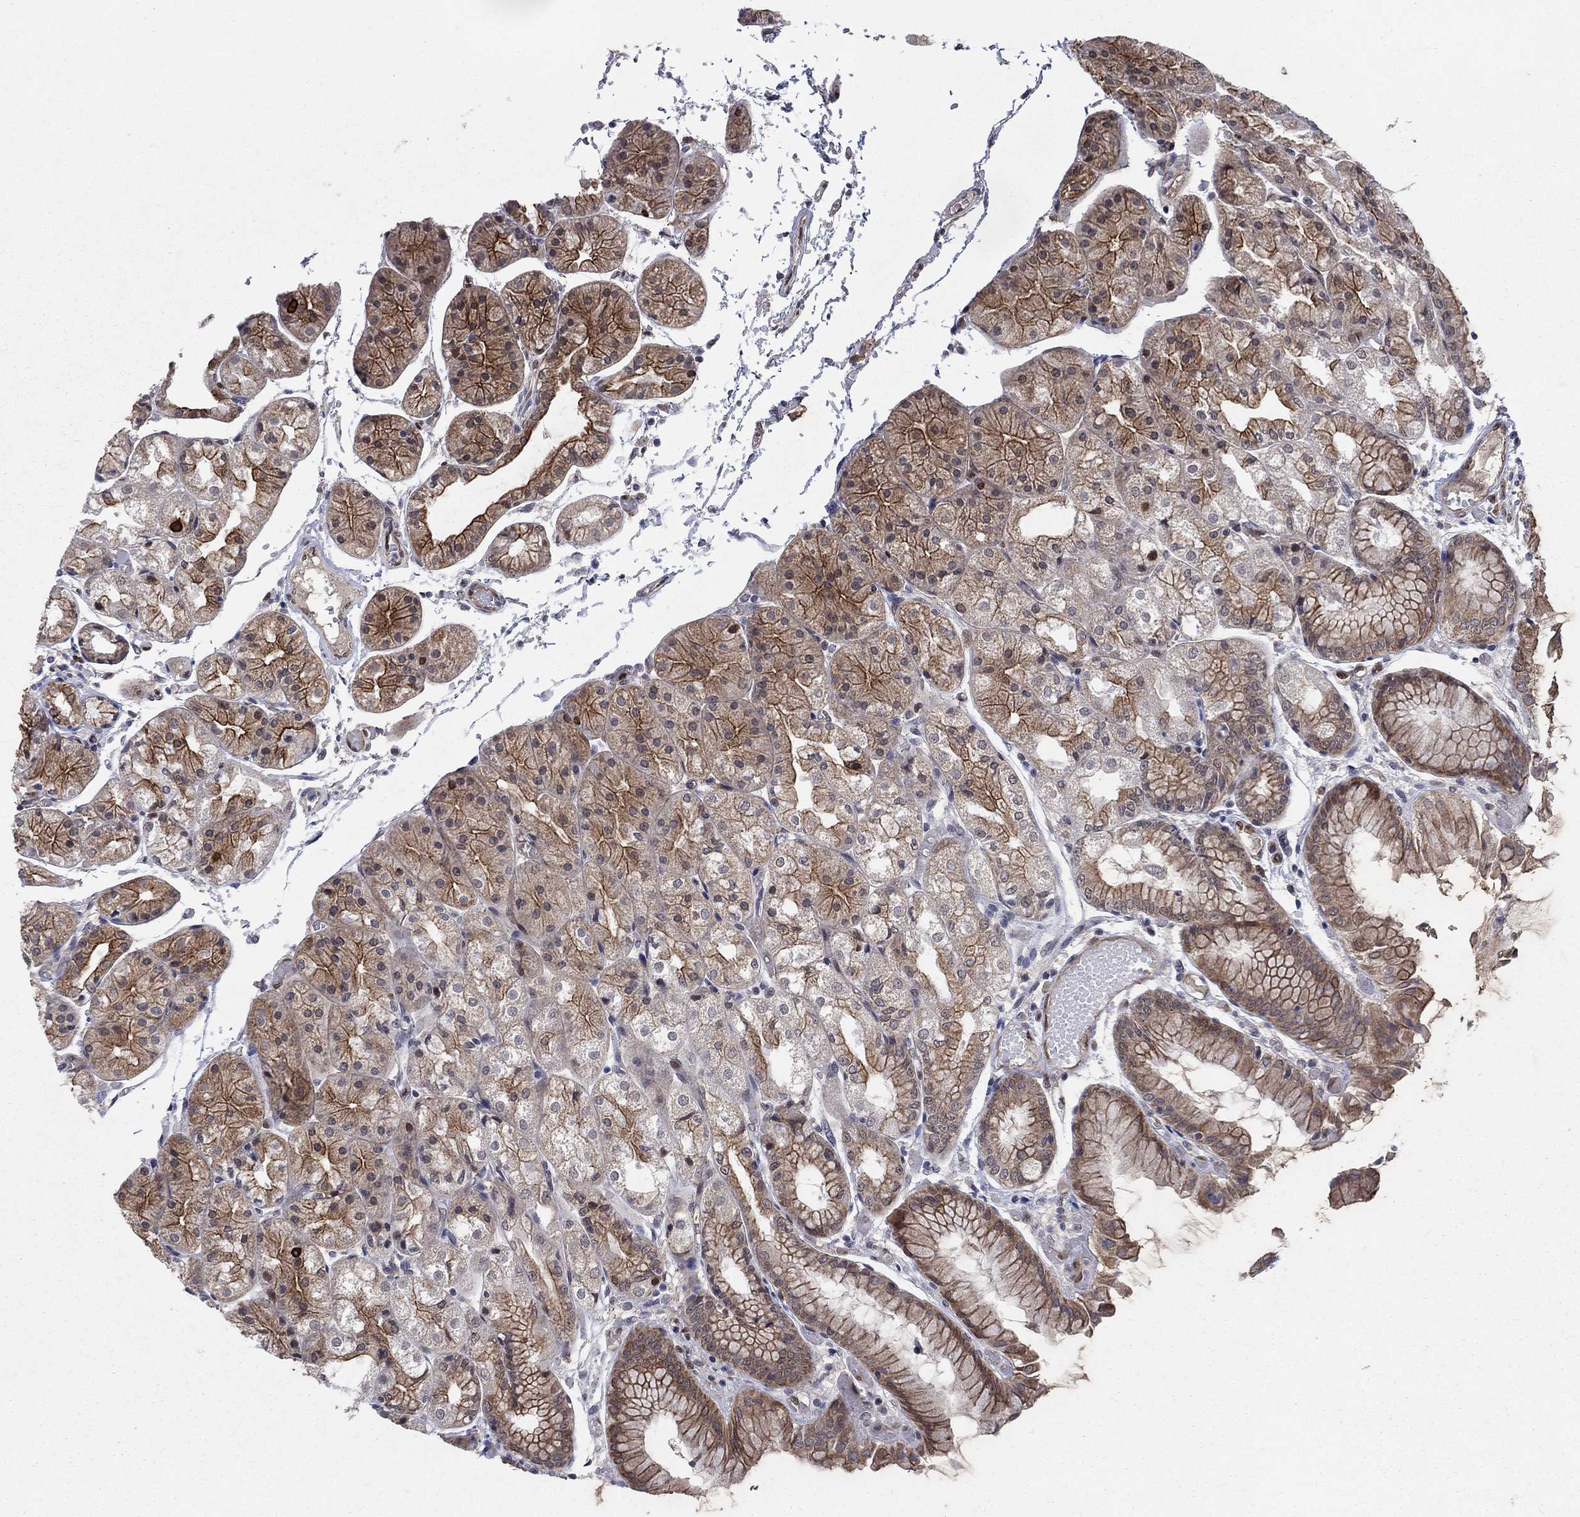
{"staining": {"intensity": "moderate", "quantity": "25%-75%", "location": "cytoplasmic/membranous"}, "tissue": "stomach", "cell_type": "Glandular cells", "image_type": "normal", "snomed": [{"axis": "morphology", "description": "Normal tissue, NOS"}, {"axis": "topography", "description": "Stomach, upper"}], "caption": "Immunohistochemistry histopathology image of unremarkable stomach: stomach stained using immunohistochemistry demonstrates medium levels of moderate protein expression localized specifically in the cytoplasmic/membranous of glandular cells, appearing as a cytoplasmic/membranous brown color.", "gene": "SH3RF1", "patient": {"sex": "male", "age": 72}}